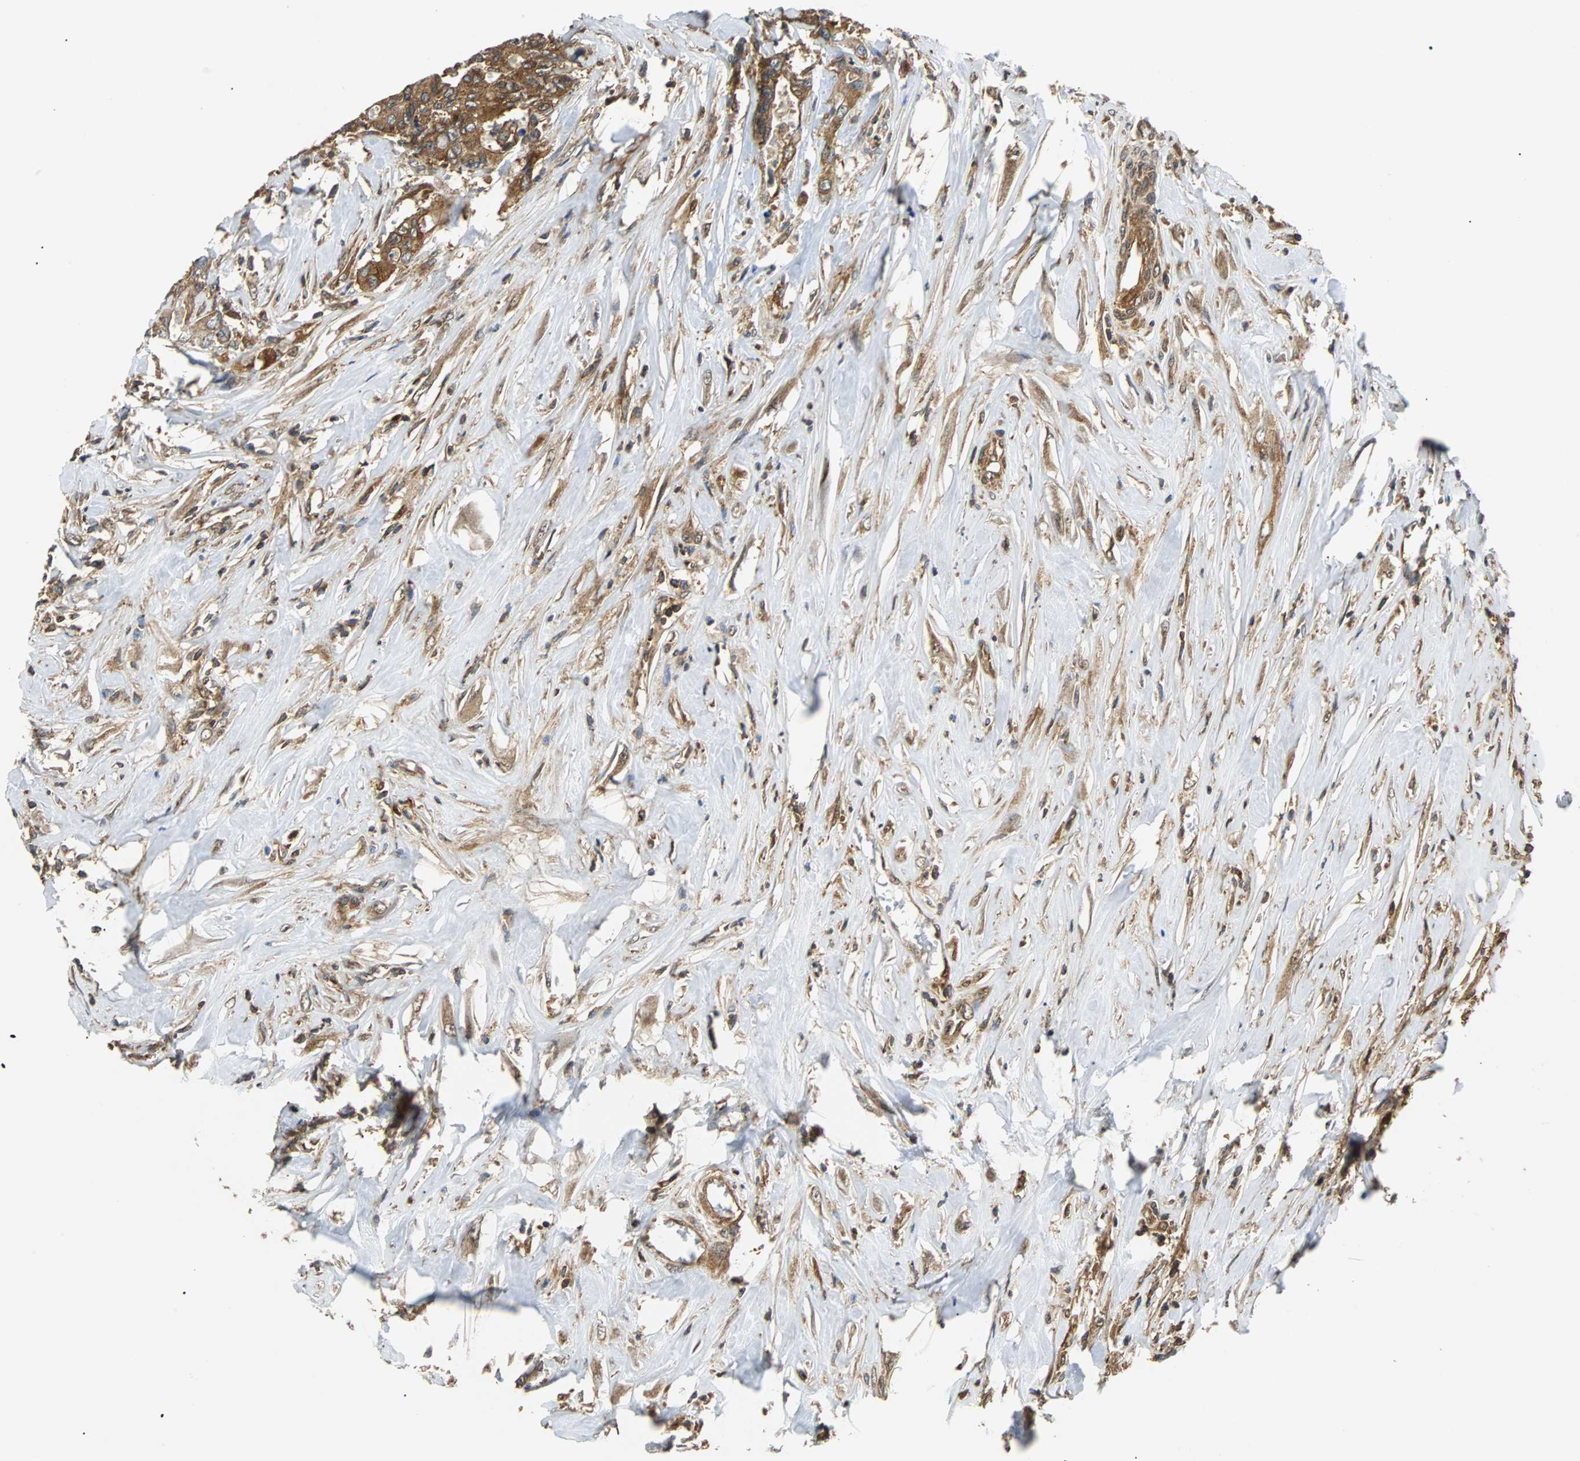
{"staining": {"intensity": "moderate", "quantity": ">75%", "location": "cytoplasmic/membranous"}, "tissue": "colorectal cancer", "cell_type": "Tumor cells", "image_type": "cancer", "snomed": [{"axis": "morphology", "description": "Adenocarcinoma, NOS"}, {"axis": "topography", "description": "Rectum"}], "caption": "Immunohistochemistry photomicrograph of colorectal cancer stained for a protein (brown), which demonstrates medium levels of moderate cytoplasmic/membranous expression in about >75% of tumor cells.", "gene": "RELA", "patient": {"sex": "male", "age": 55}}